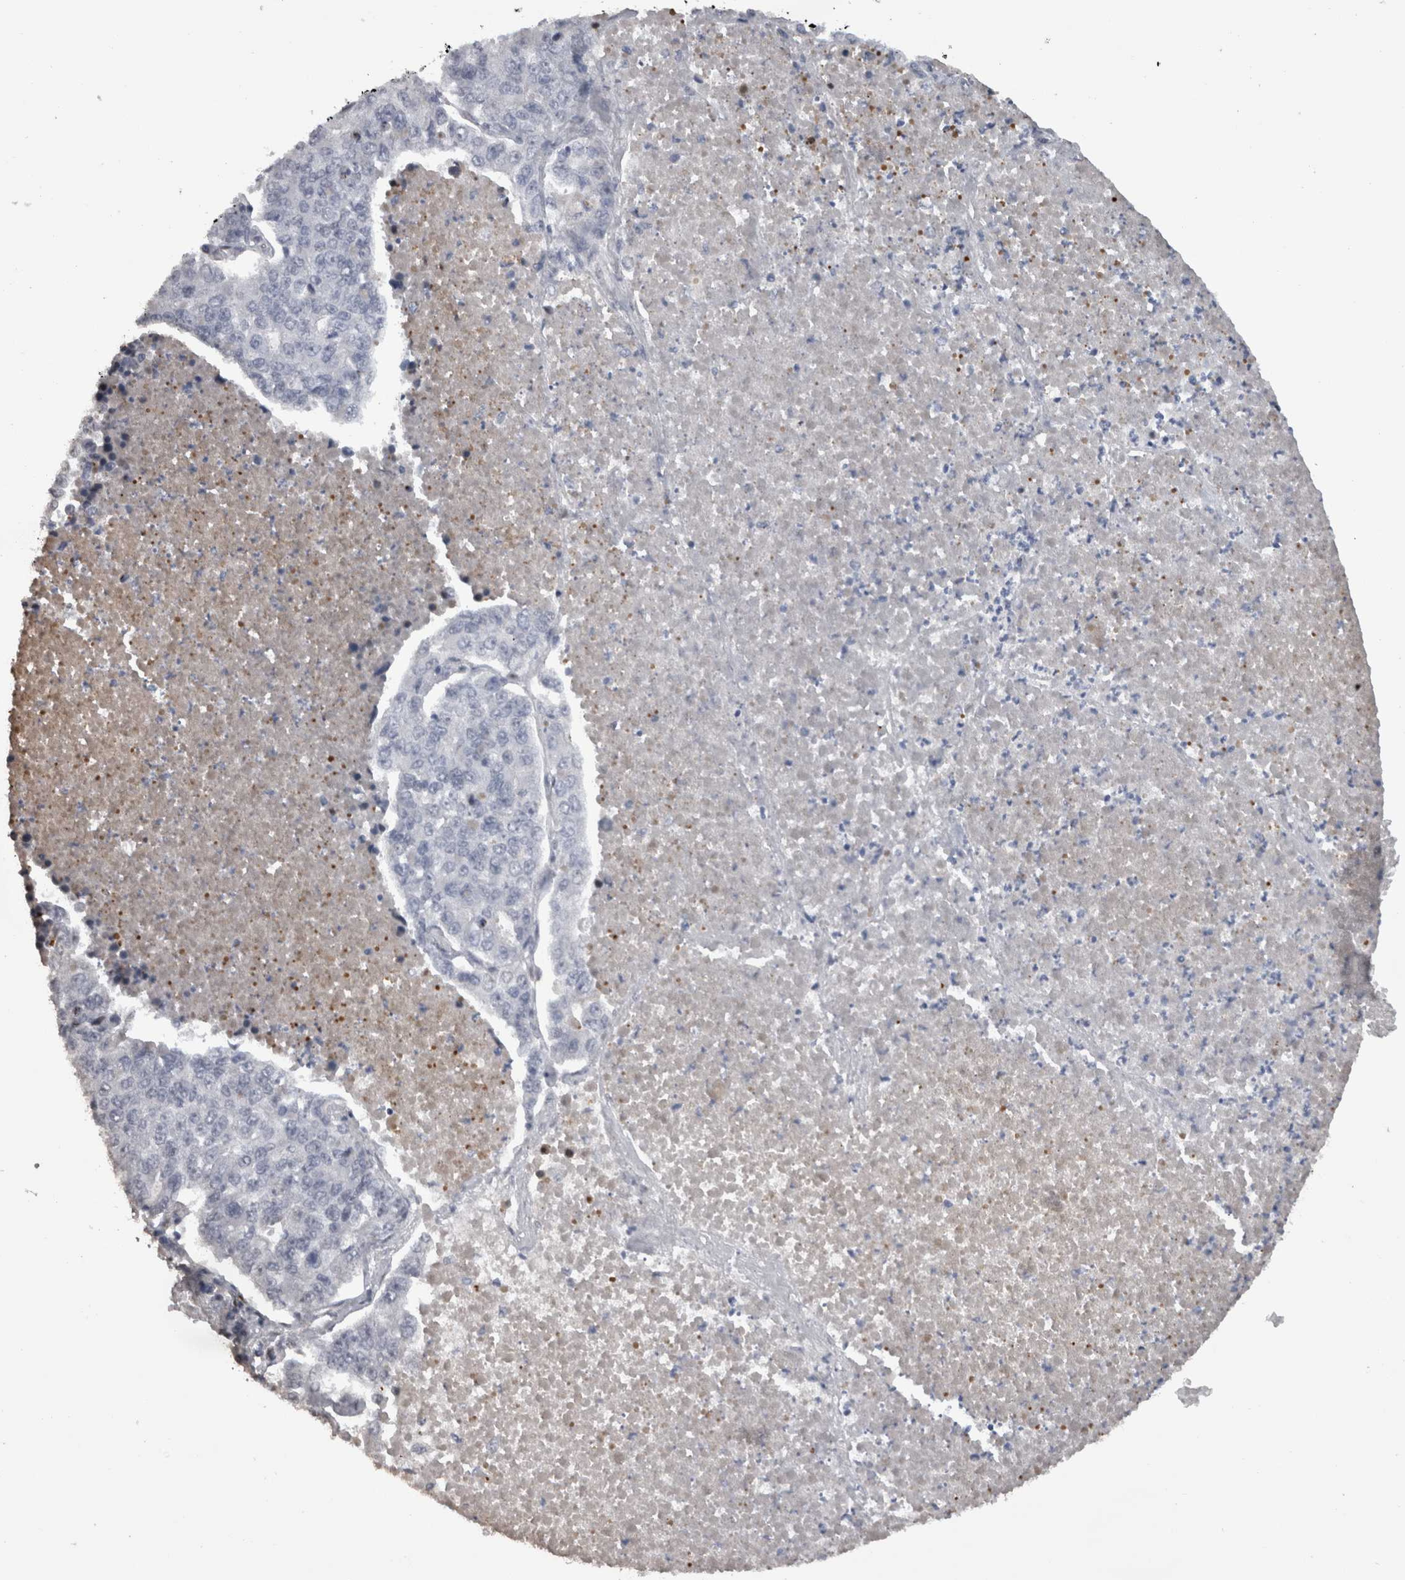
{"staining": {"intensity": "negative", "quantity": "none", "location": "none"}, "tissue": "lung cancer", "cell_type": "Tumor cells", "image_type": "cancer", "snomed": [{"axis": "morphology", "description": "Adenocarcinoma, NOS"}, {"axis": "topography", "description": "Lung"}], "caption": "IHC micrograph of lung cancer (adenocarcinoma) stained for a protein (brown), which exhibits no staining in tumor cells.", "gene": "C1orf54", "patient": {"sex": "male", "age": 49}}